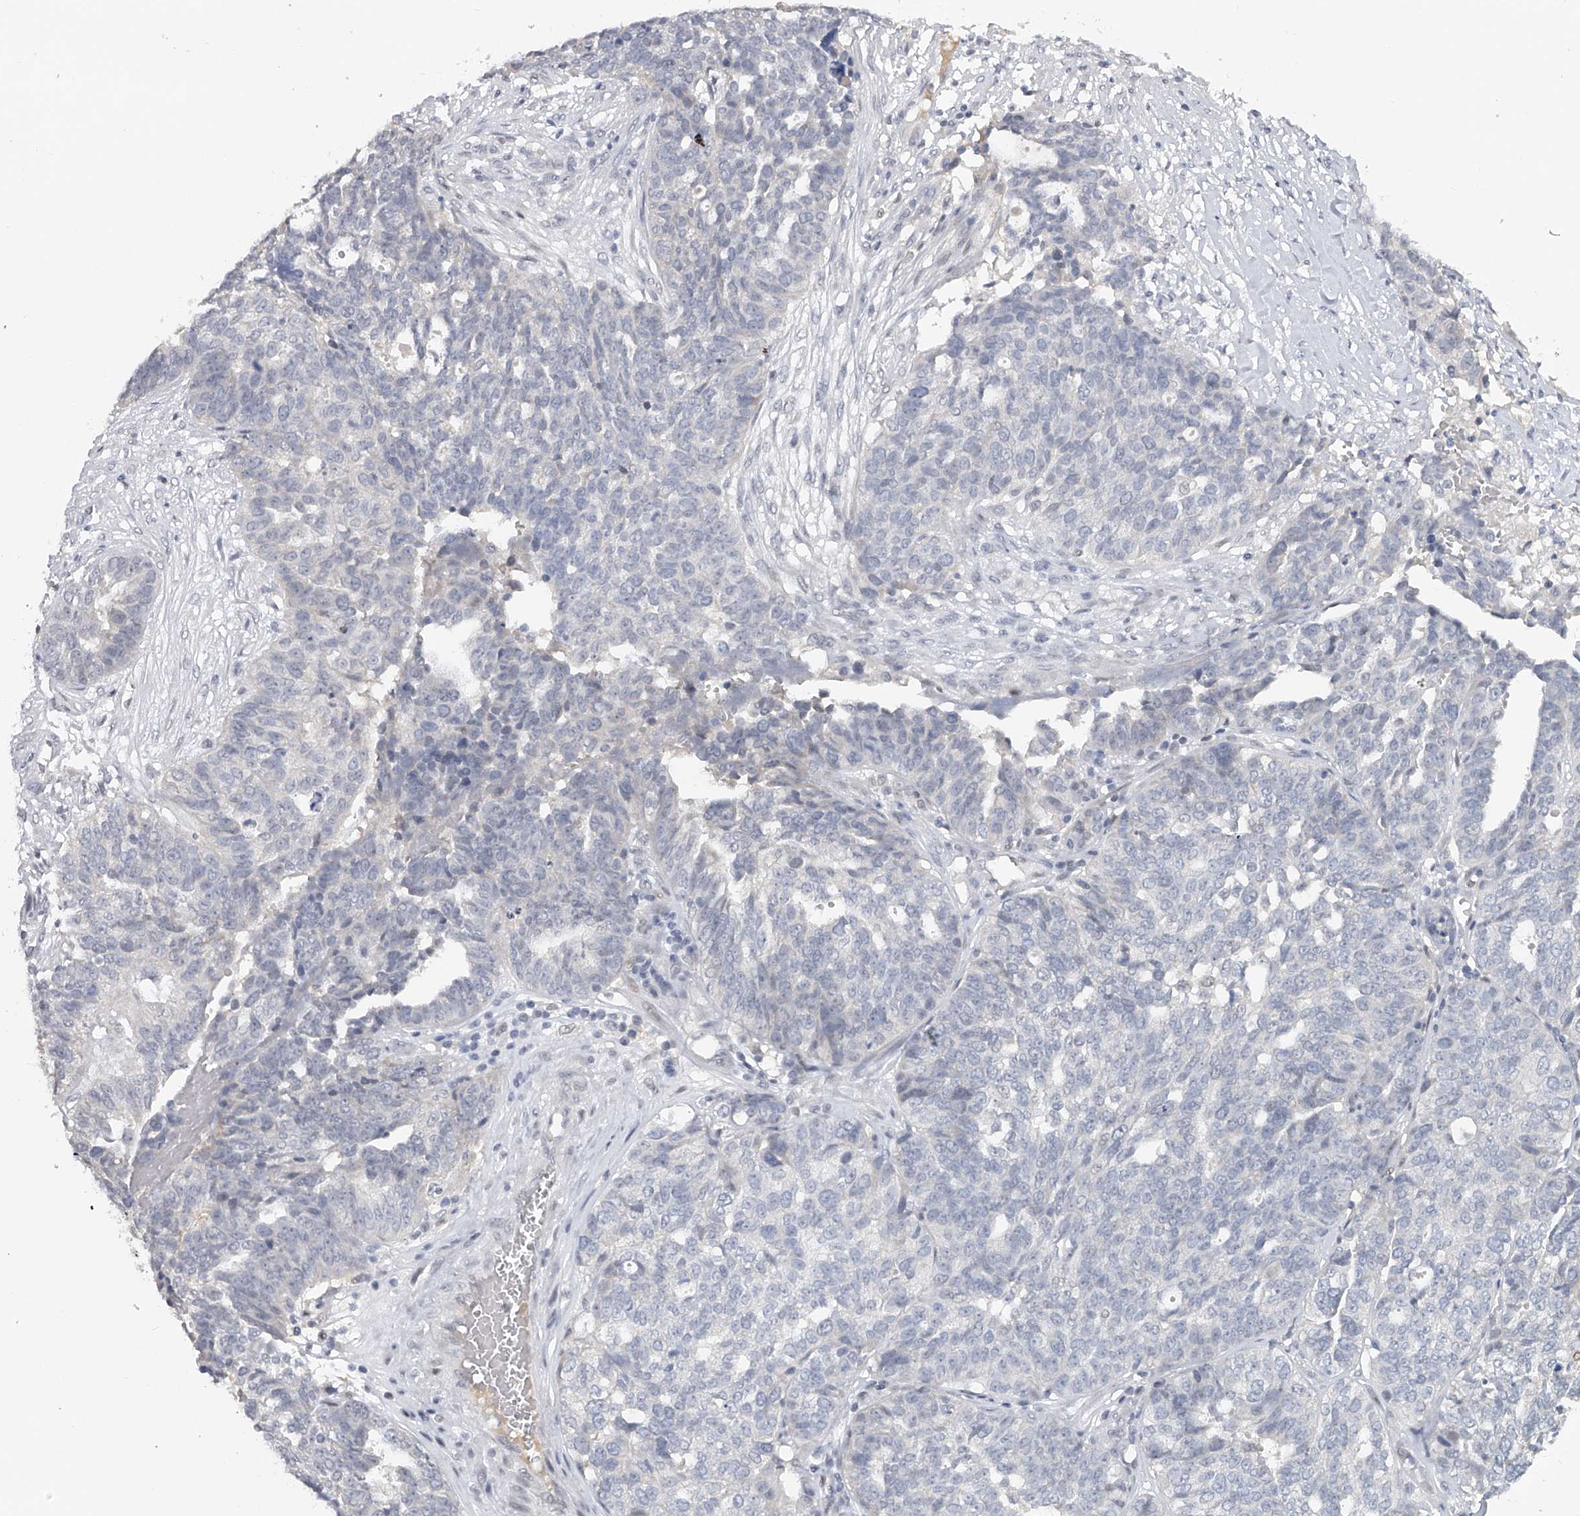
{"staining": {"intensity": "negative", "quantity": "none", "location": "none"}, "tissue": "ovarian cancer", "cell_type": "Tumor cells", "image_type": "cancer", "snomed": [{"axis": "morphology", "description": "Cystadenocarcinoma, serous, NOS"}, {"axis": "topography", "description": "Ovary"}], "caption": "Immunohistochemistry of human ovarian serous cystadenocarcinoma reveals no staining in tumor cells.", "gene": "DDX43", "patient": {"sex": "female", "age": 59}}